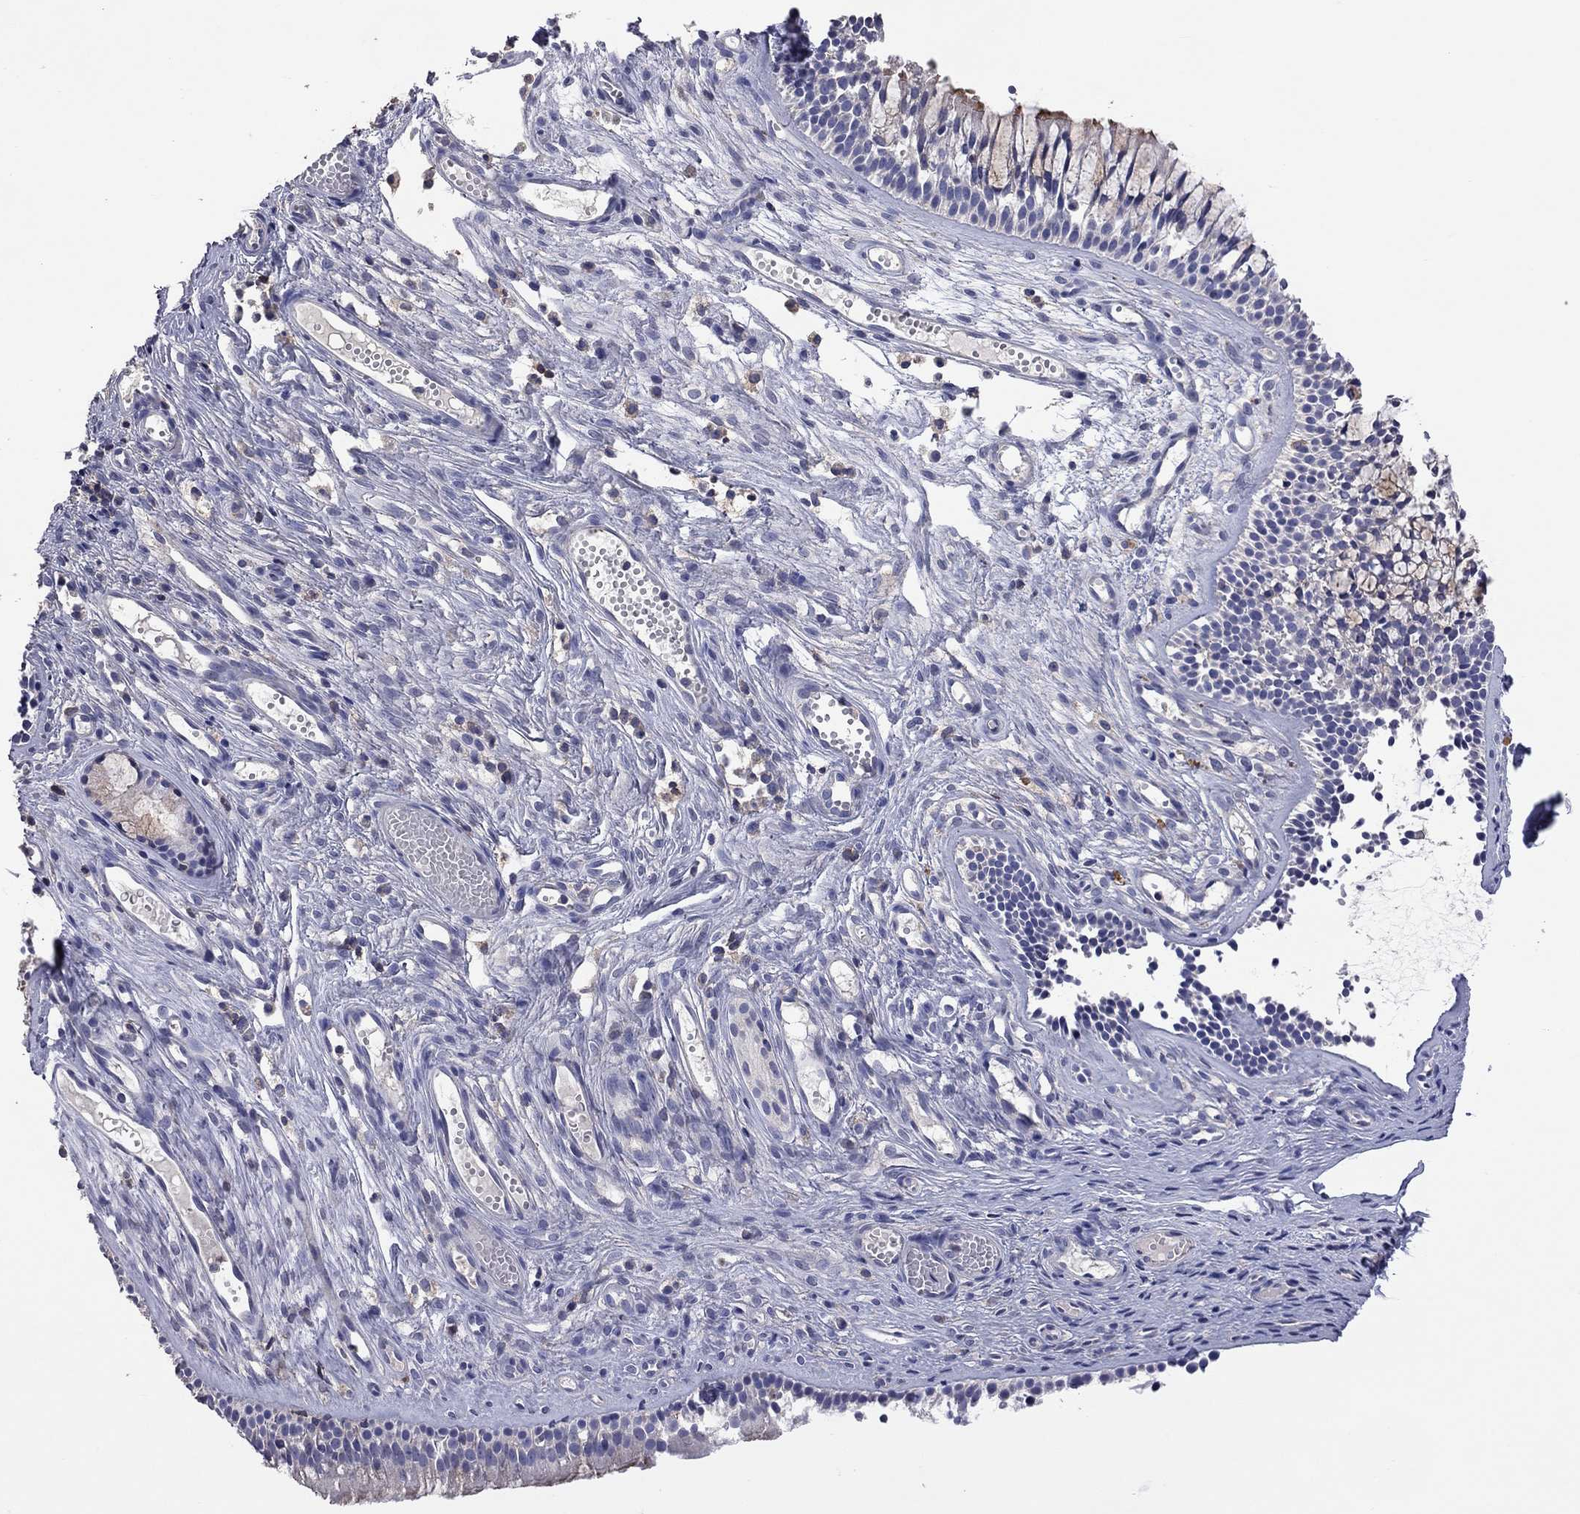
{"staining": {"intensity": "moderate", "quantity": "<25%", "location": "cytoplasmic/membranous"}, "tissue": "nasopharynx", "cell_type": "Respiratory epithelial cells", "image_type": "normal", "snomed": [{"axis": "morphology", "description": "Normal tissue, NOS"}, {"axis": "topography", "description": "Nasopharynx"}], "caption": "Immunohistochemistry (IHC) of unremarkable nasopharynx shows low levels of moderate cytoplasmic/membranous expression in about <25% of respiratory epithelial cells. Nuclei are stained in blue.", "gene": "ENSG00000288520", "patient": {"sex": "male", "age": 51}}